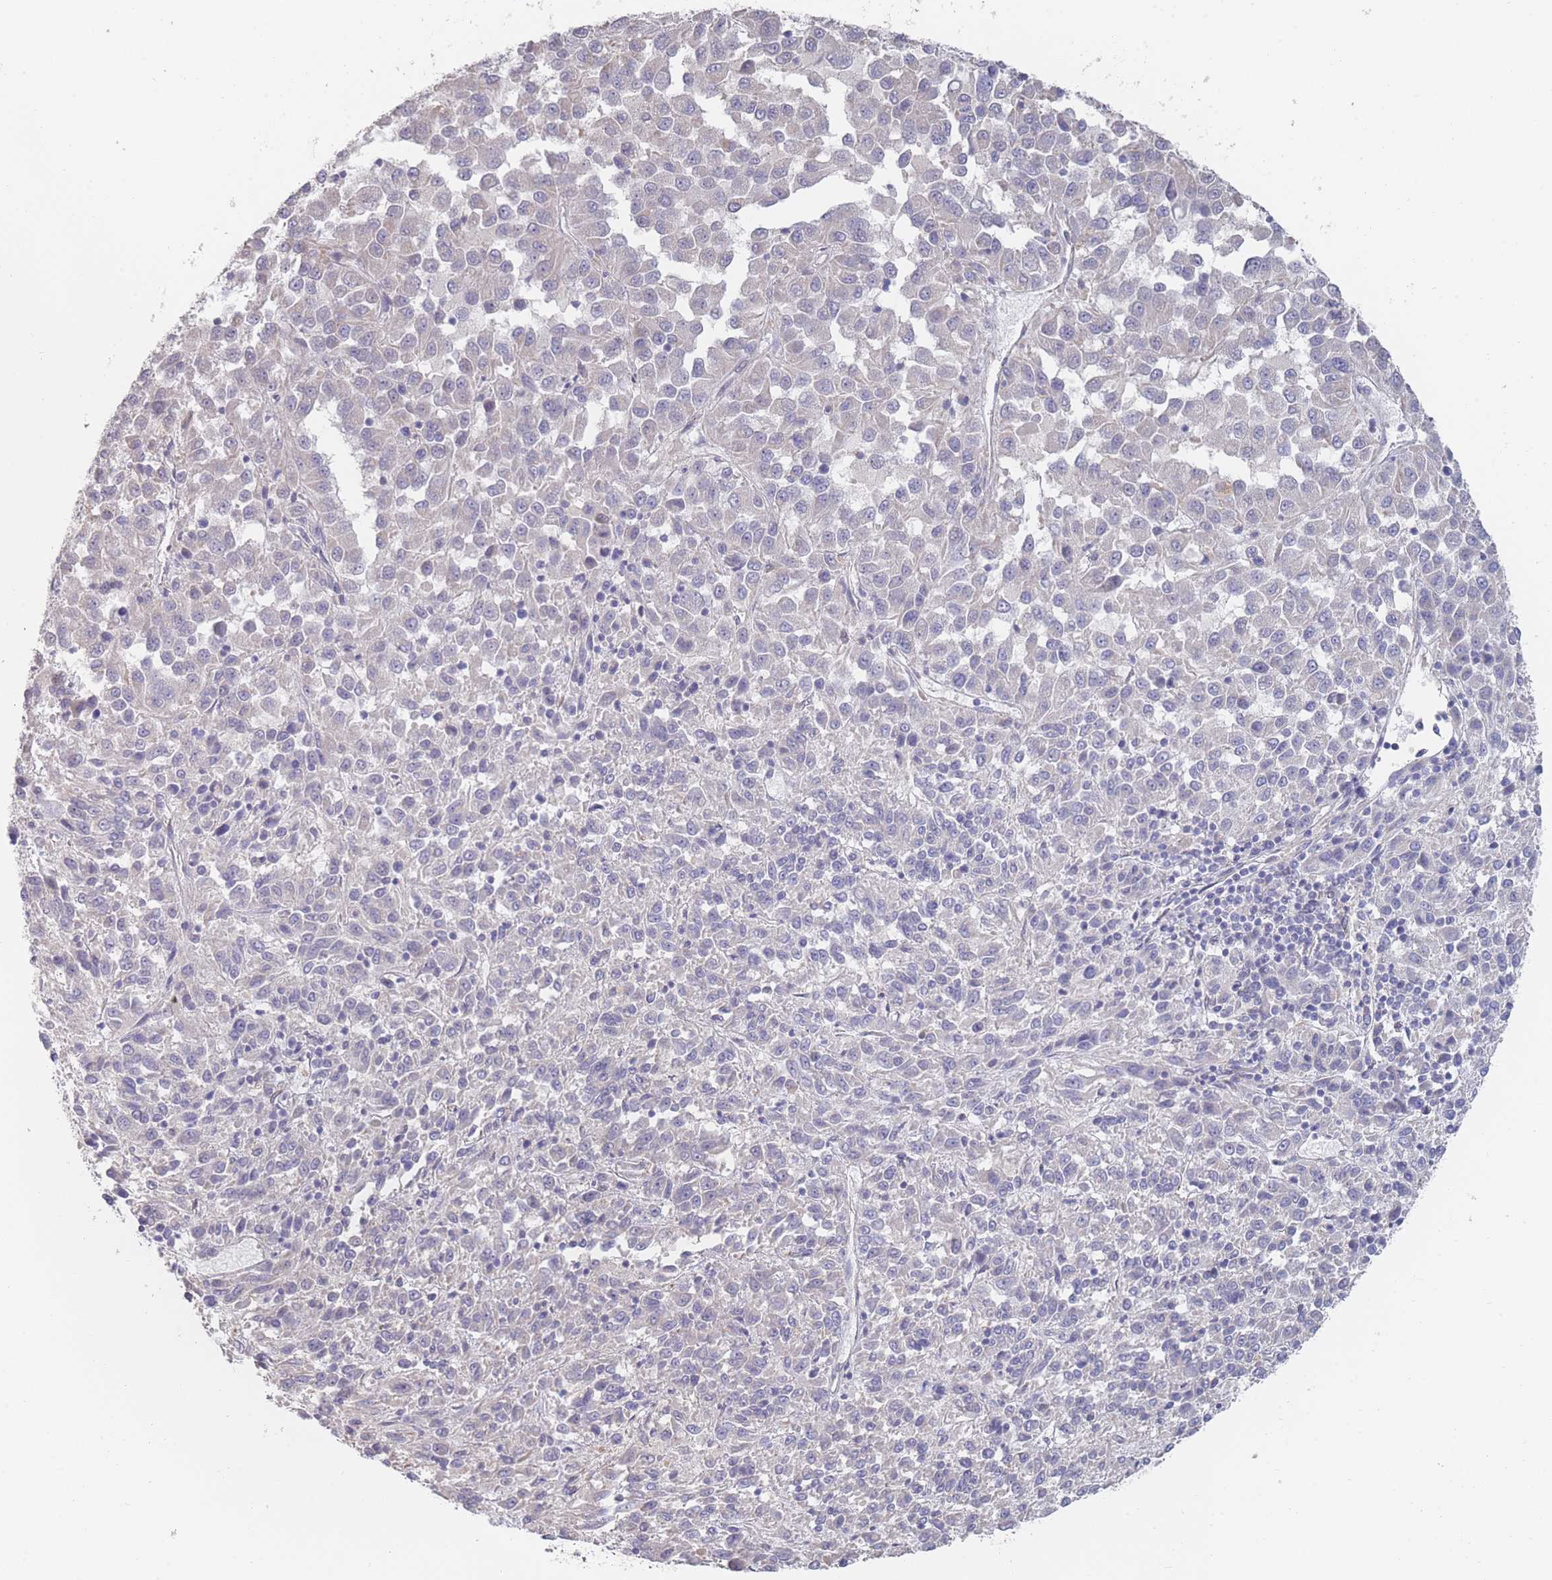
{"staining": {"intensity": "negative", "quantity": "none", "location": "none"}, "tissue": "melanoma", "cell_type": "Tumor cells", "image_type": "cancer", "snomed": [{"axis": "morphology", "description": "Malignant melanoma, Metastatic site"}, {"axis": "topography", "description": "Lung"}], "caption": "Melanoma was stained to show a protein in brown. There is no significant positivity in tumor cells.", "gene": "SLC1A6", "patient": {"sex": "male", "age": 64}}